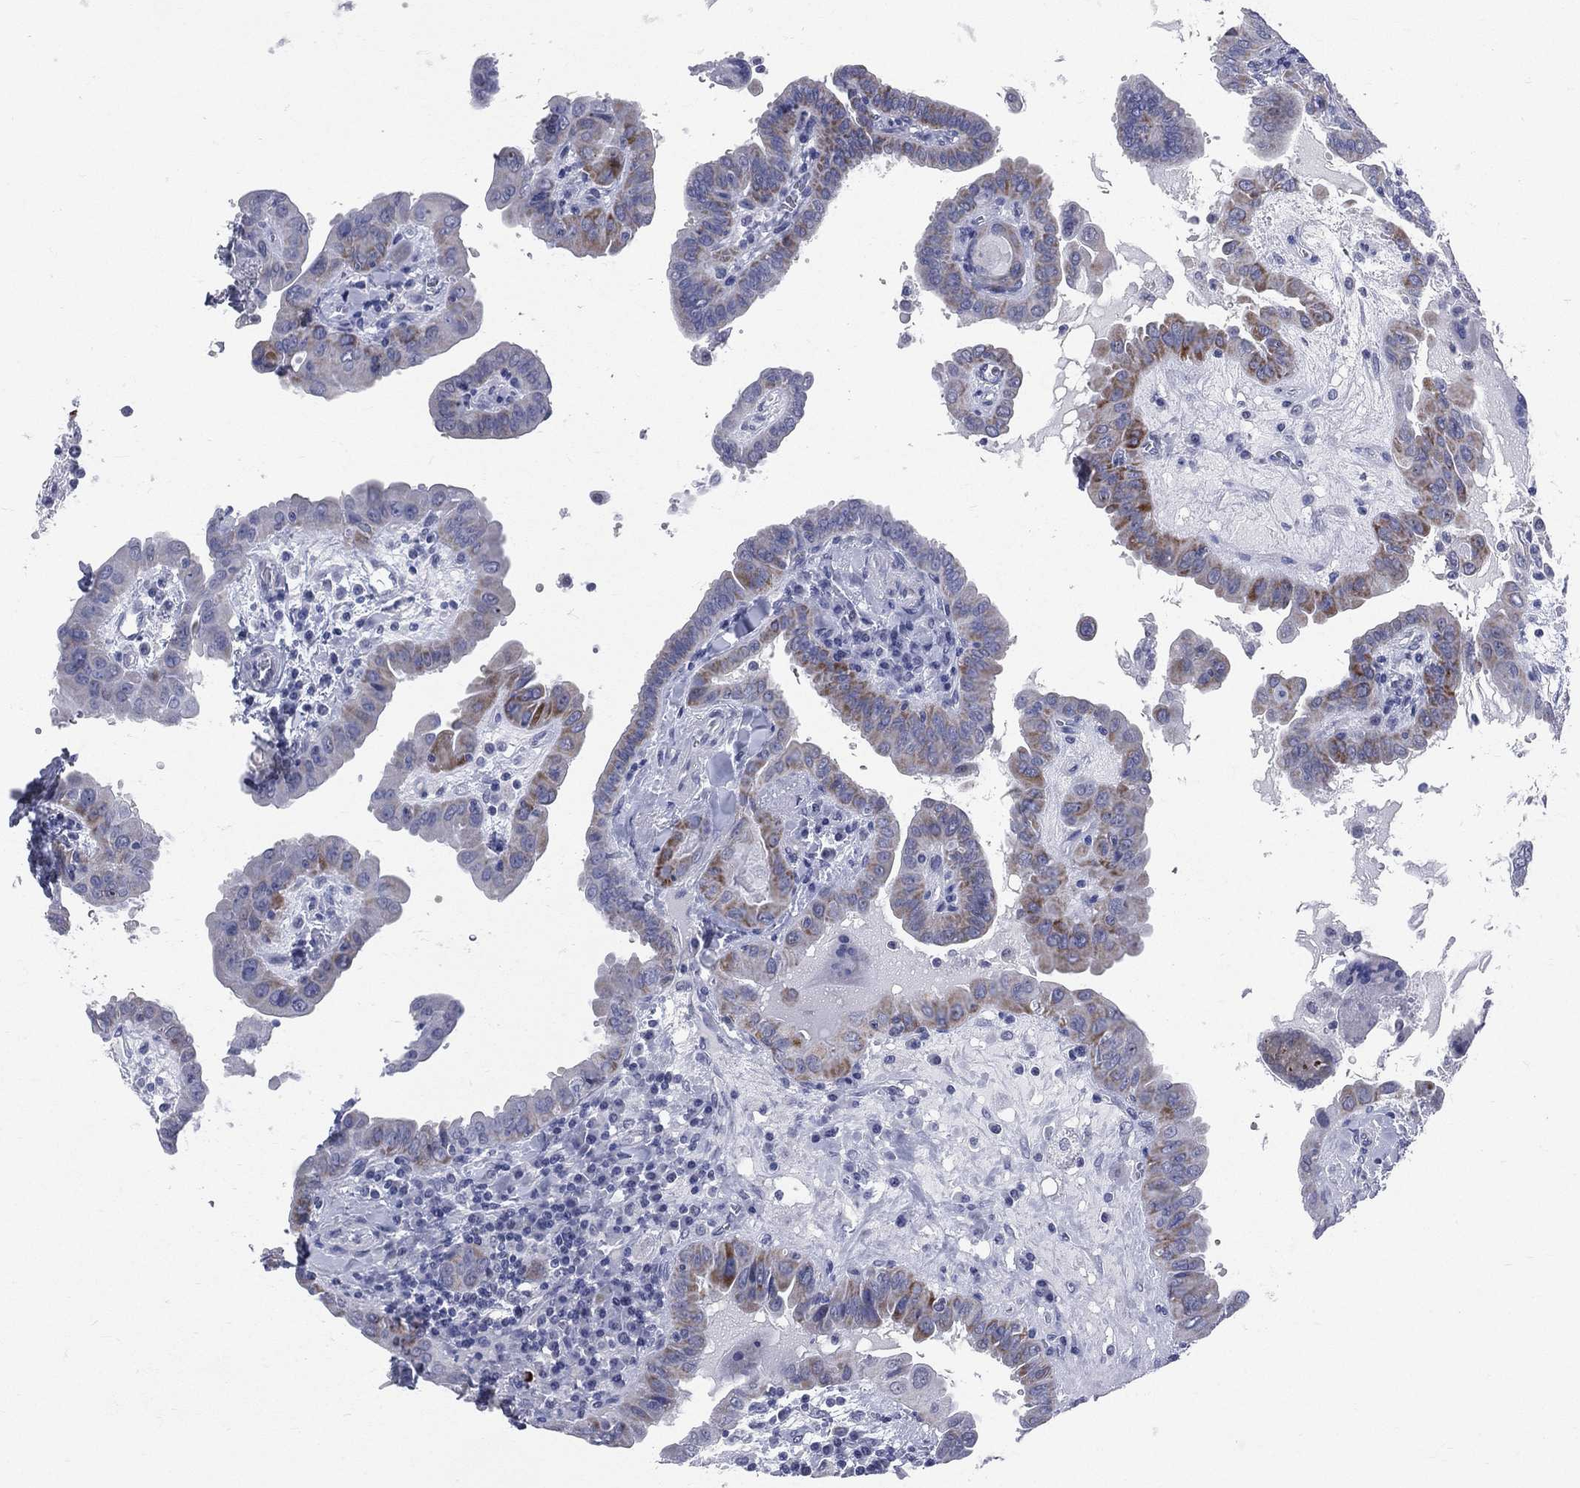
{"staining": {"intensity": "strong", "quantity": "<25%", "location": "cytoplasmic/membranous"}, "tissue": "thyroid cancer", "cell_type": "Tumor cells", "image_type": "cancer", "snomed": [{"axis": "morphology", "description": "Papillary adenocarcinoma, NOS"}, {"axis": "topography", "description": "Thyroid gland"}], "caption": "Immunohistochemical staining of papillary adenocarcinoma (thyroid) demonstrates strong cytoplasmic/membranous protein expression in about <25% of tumor cells.", "gene": "MLLT10", "patient": {"sex": "female", "age": 37}}